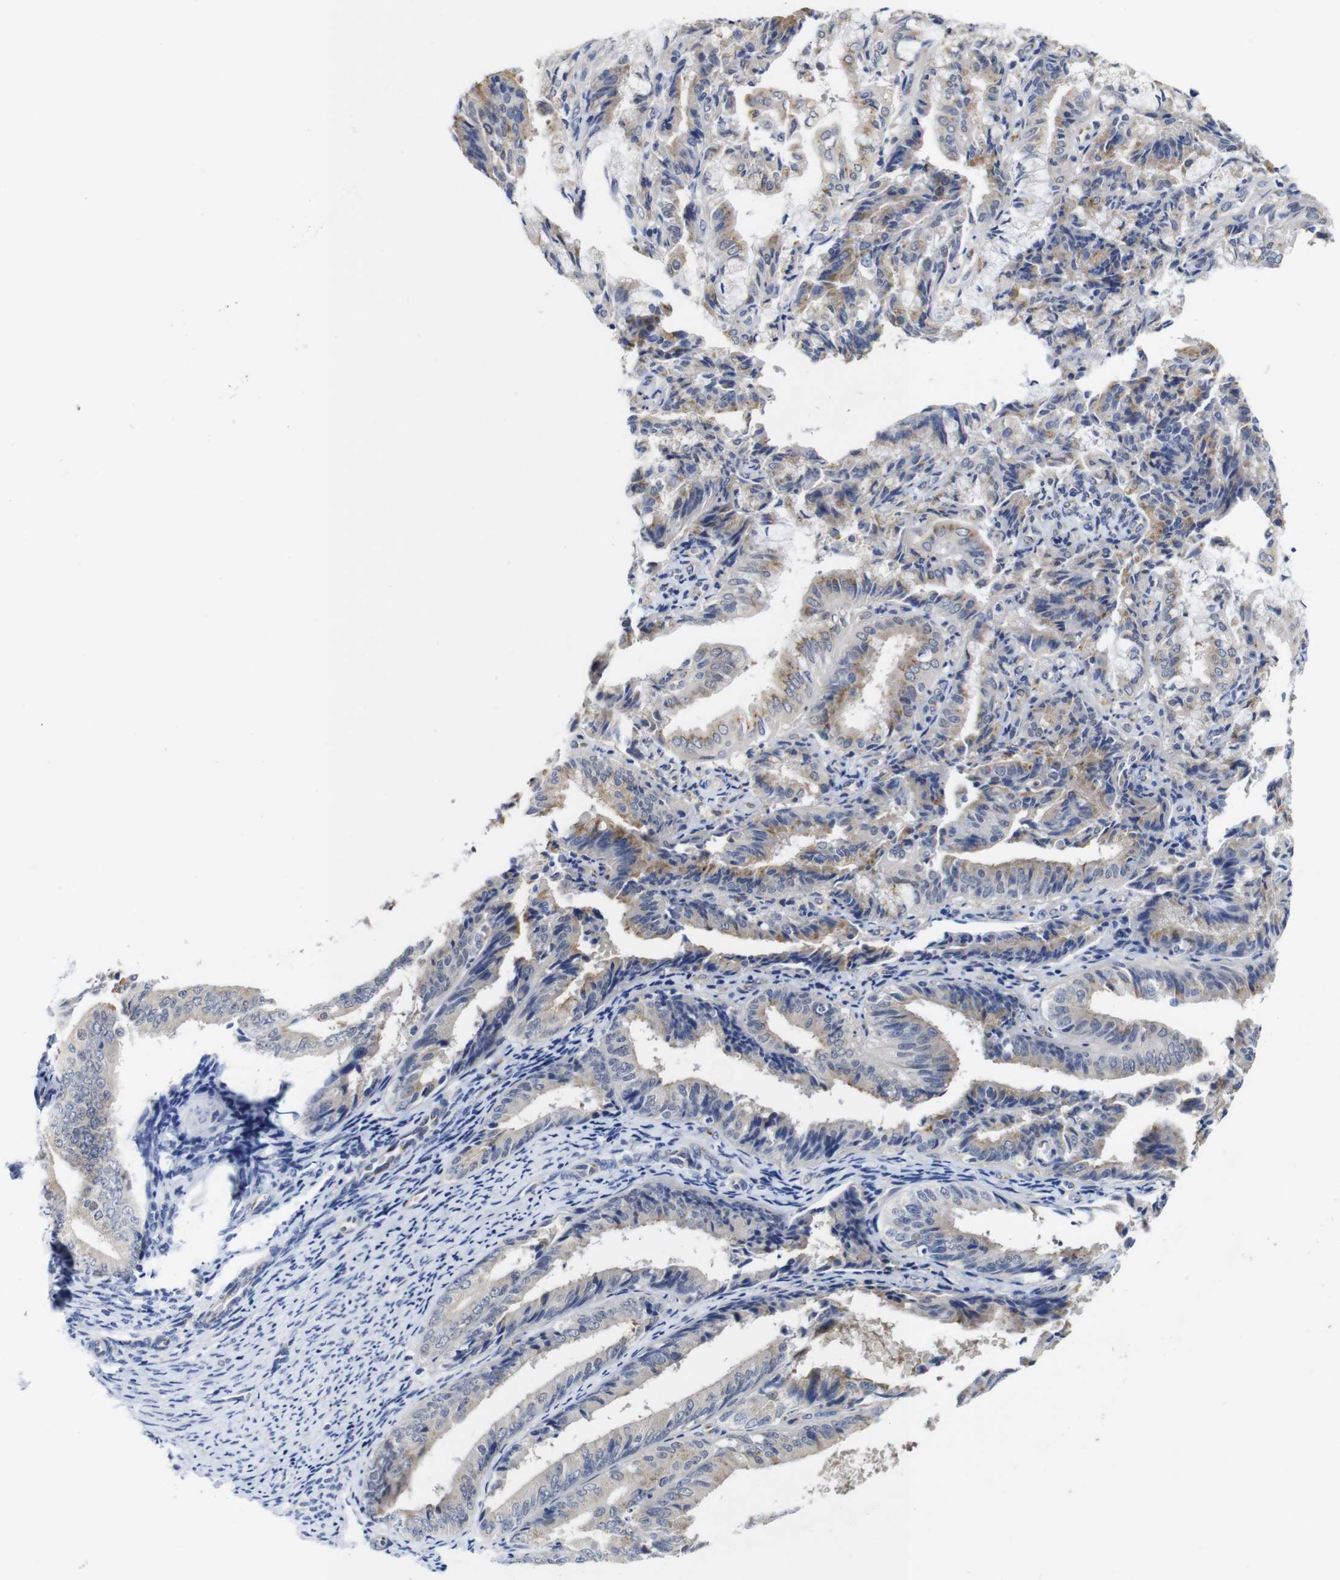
{"staining": {"intensity": "moderate", "quantity": "<25%", "location": "cytoplasmic/membranous"}, "tissue": "endometrial cancer", "cell_type": "Tumor cells", "image_type": "cancer", "snomed": [{"axis": "morphology", "description": "Adenocarcinoma, NOS"}, {"axis": "topography", "description": "Endometrium"}], "caption": "Endometrial cancer stained with DAB immunohistochemistry (IHC) demonstrates low levels of moderate cytoplasmic/membranous staining in about <25% of tumor cells.", "gene": "FURIN", "patient": {"sex": "female", "age": 63}}